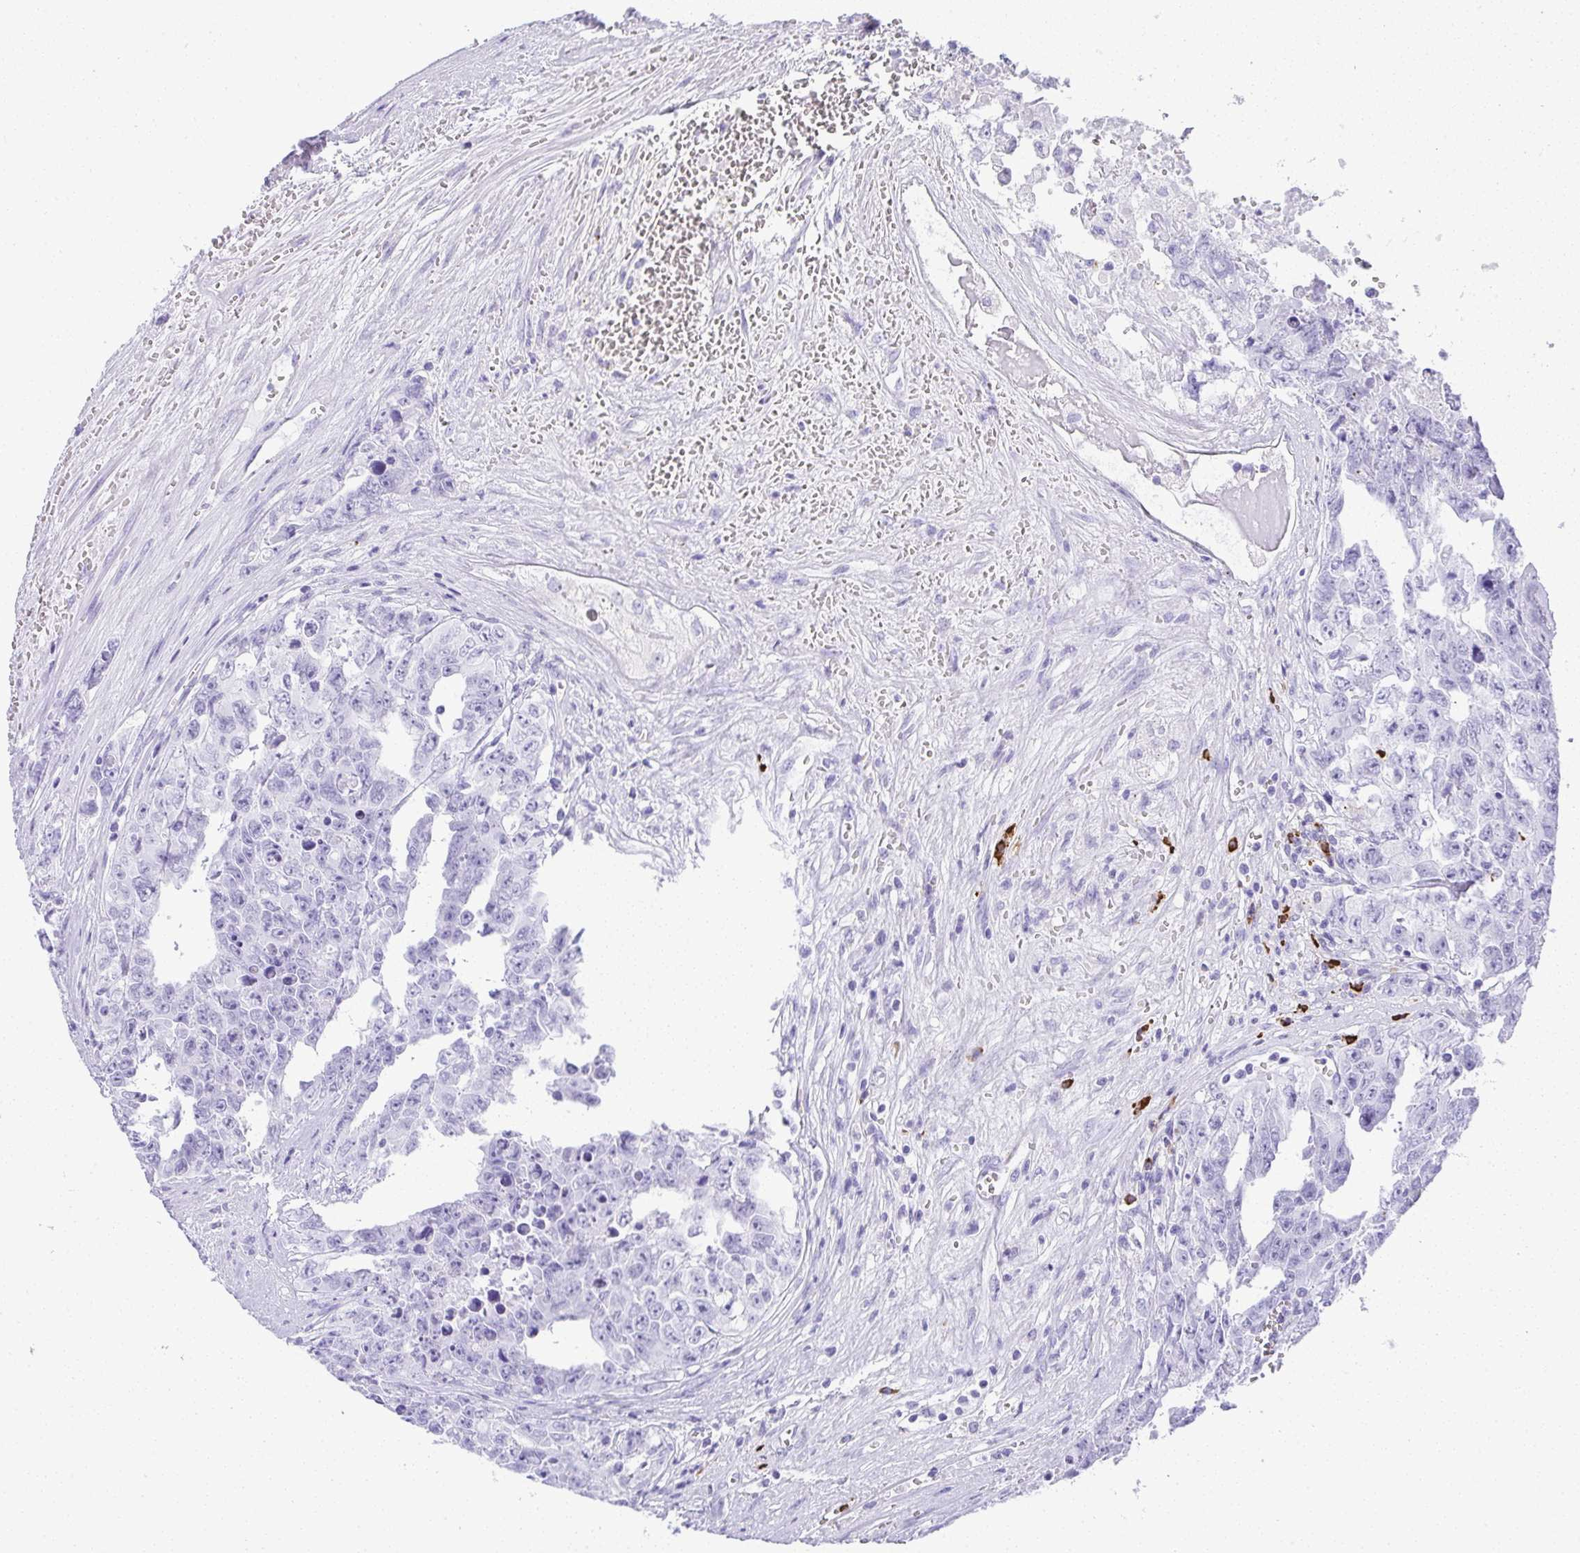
{"staining": {"intensity": "negative", "quantity": "none", "location": "none"}, "tissue": "testis cancer", "cell_type": "Tumor cells", "image_type": "cancer", "snomed": [{"axis": "morphology", "description": "Carcinoma, Embryonal, NOS"}, {"axis": "topography", "description": "Testis"}], "caption": "Immunohistochemistry (IHC) of human testis embryonal carcinoma displays no staining in tumor cells.", "gene": "CDADC1", "patient": {"sex": "male", "age": 24}}